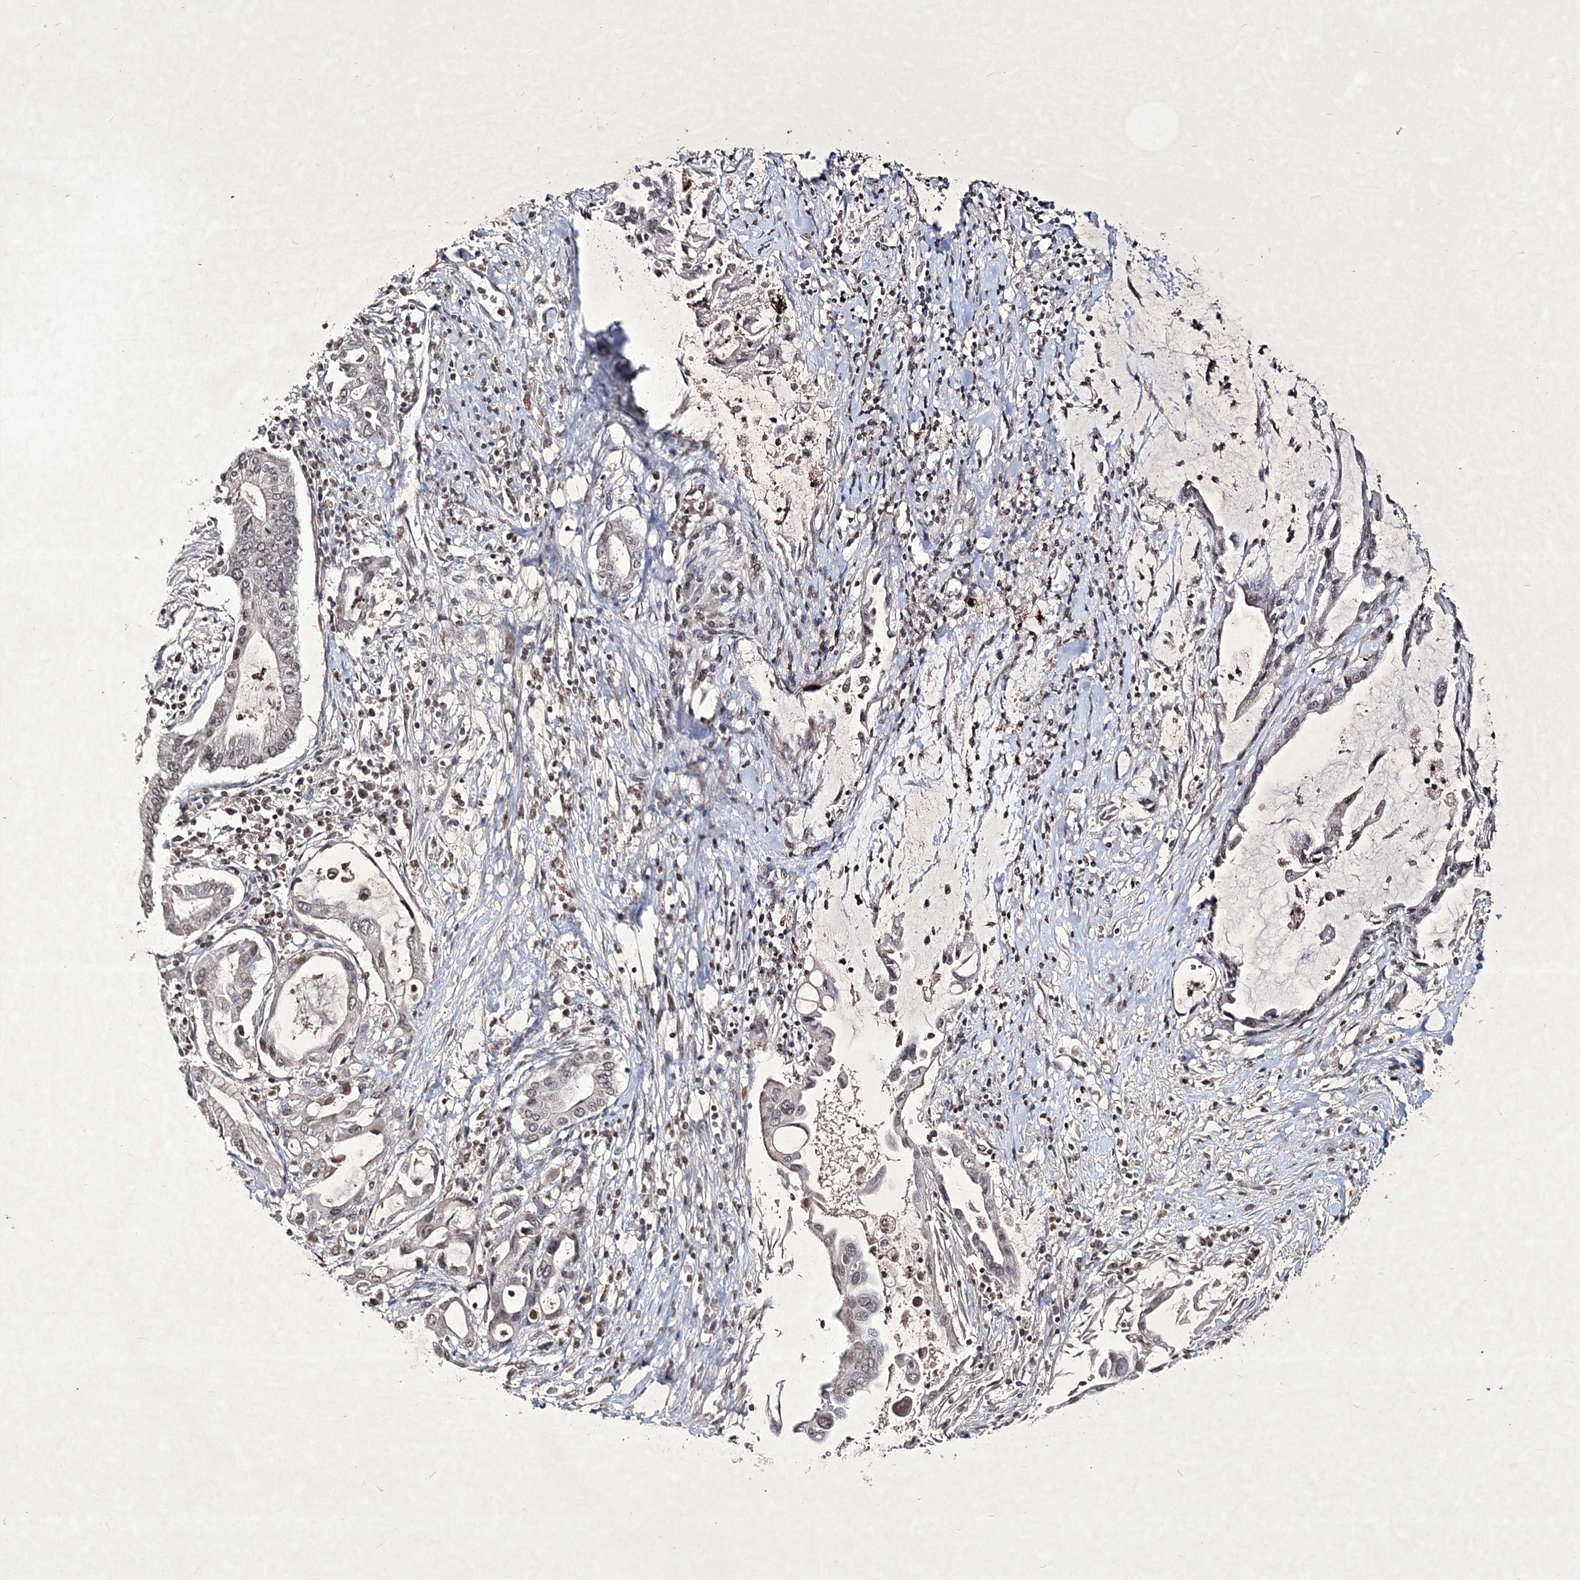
{"staining": {"intensity": "weak", "quantity": ">75%", "location": "nuclear"}, "tissue": "pancreatic cancer", "cell_type": "Tumor cells", "image_type": "cancer", "snomed": [{"axis": "morphology", "description": "Adenocarcinoma, NOS"}, {"axis": "topography", "description": "Pancreas"}], "caption": "Pancreatic cancer stained for a protein (brown) exhibits weak nuclear positive staining in approximately >75% of tumor cells.", "gene": "SOWAHB", "patient": {"sex": "female", "age": 57}}